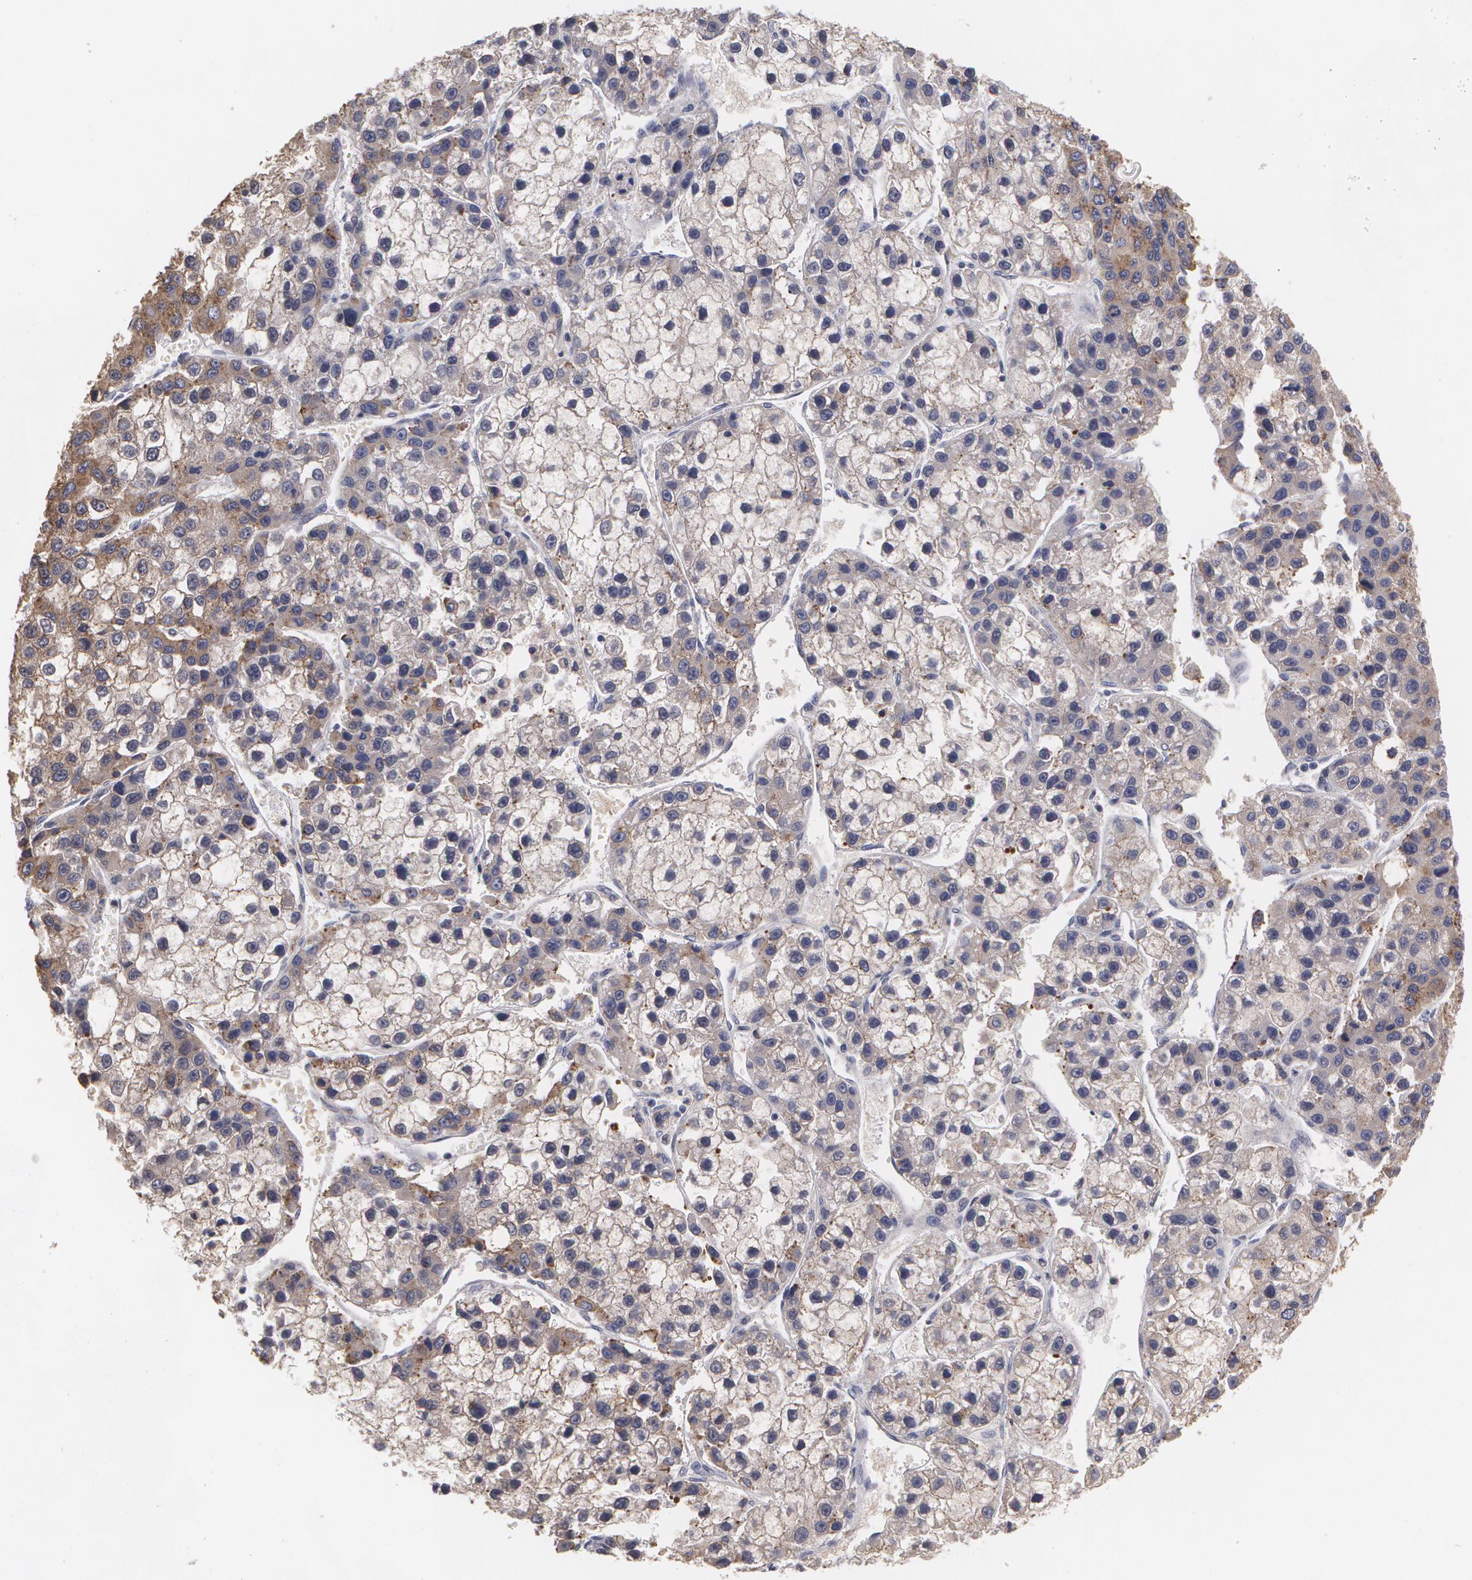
{"staining": {"intensity": "moderate", "quantity": "25%-75%", "location": "cytoplasmic/membranous"}, "tissue": "liver cancer", "cell_type": "Tumor cells", "image_type": "cancer", "snomed": [{"axis": "morphology", "description": "Carcinoma, Hepatocellular, NOS"}, {"axis": "topography", "description": "Liver"}], "caption": "An immunohistochemistry histopathology image of neoplastic tissue is shown. Protein staining in brown labels moderate cytoplasmic/membranous positivity in liver cancer (hepatocellular carcinoma) within tumor cells. The protein is shown in brown color, while the nuclei are stained blue.", "gene": "MTHFD1", "patient": {"sex": "female", "age": 66}}